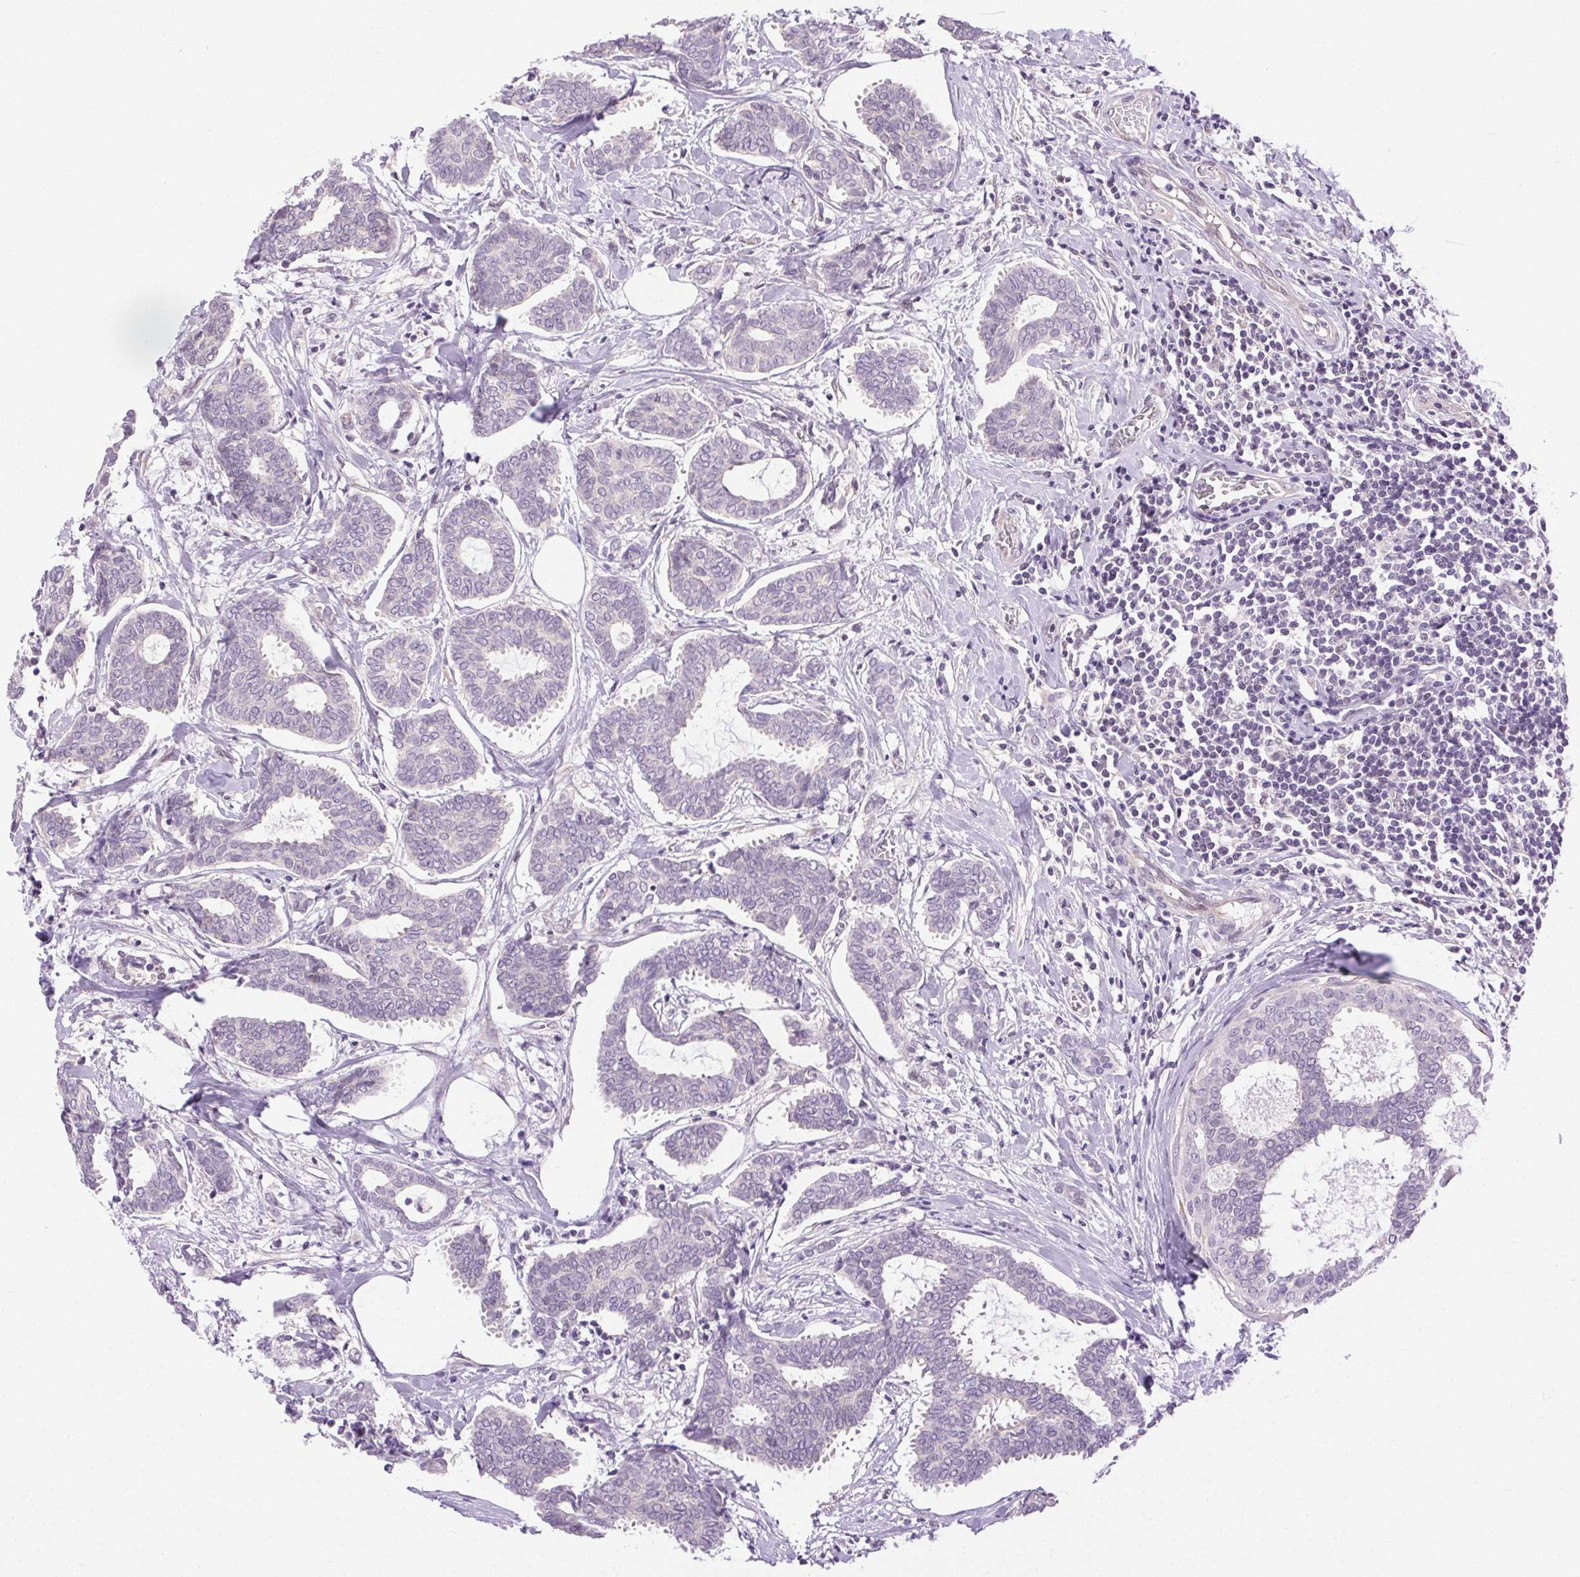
{"staining": {"intensity": "negative", "quantity": "none", "location": "none"}, "tissue": "breast cancer", "cell_type": "Tumor cells", "image_type": "cancer", "snomed": [{"axis": "morphology", "description": "Intraductal carcinoma, in situ"}, {"axis": "morphology", "description": "Duct carcinoma"}, {"axis": "morphology", "description": "Lobular carcinoma, in situ"}, {"axis": "topography", "description": "Breast"}], "caption": "Tumor cells are negative for protein expression in human breast cancer (invasive ductal carcinoma).", "gene": "SYT11", "patient": {"sex": "female", "age": 44}}